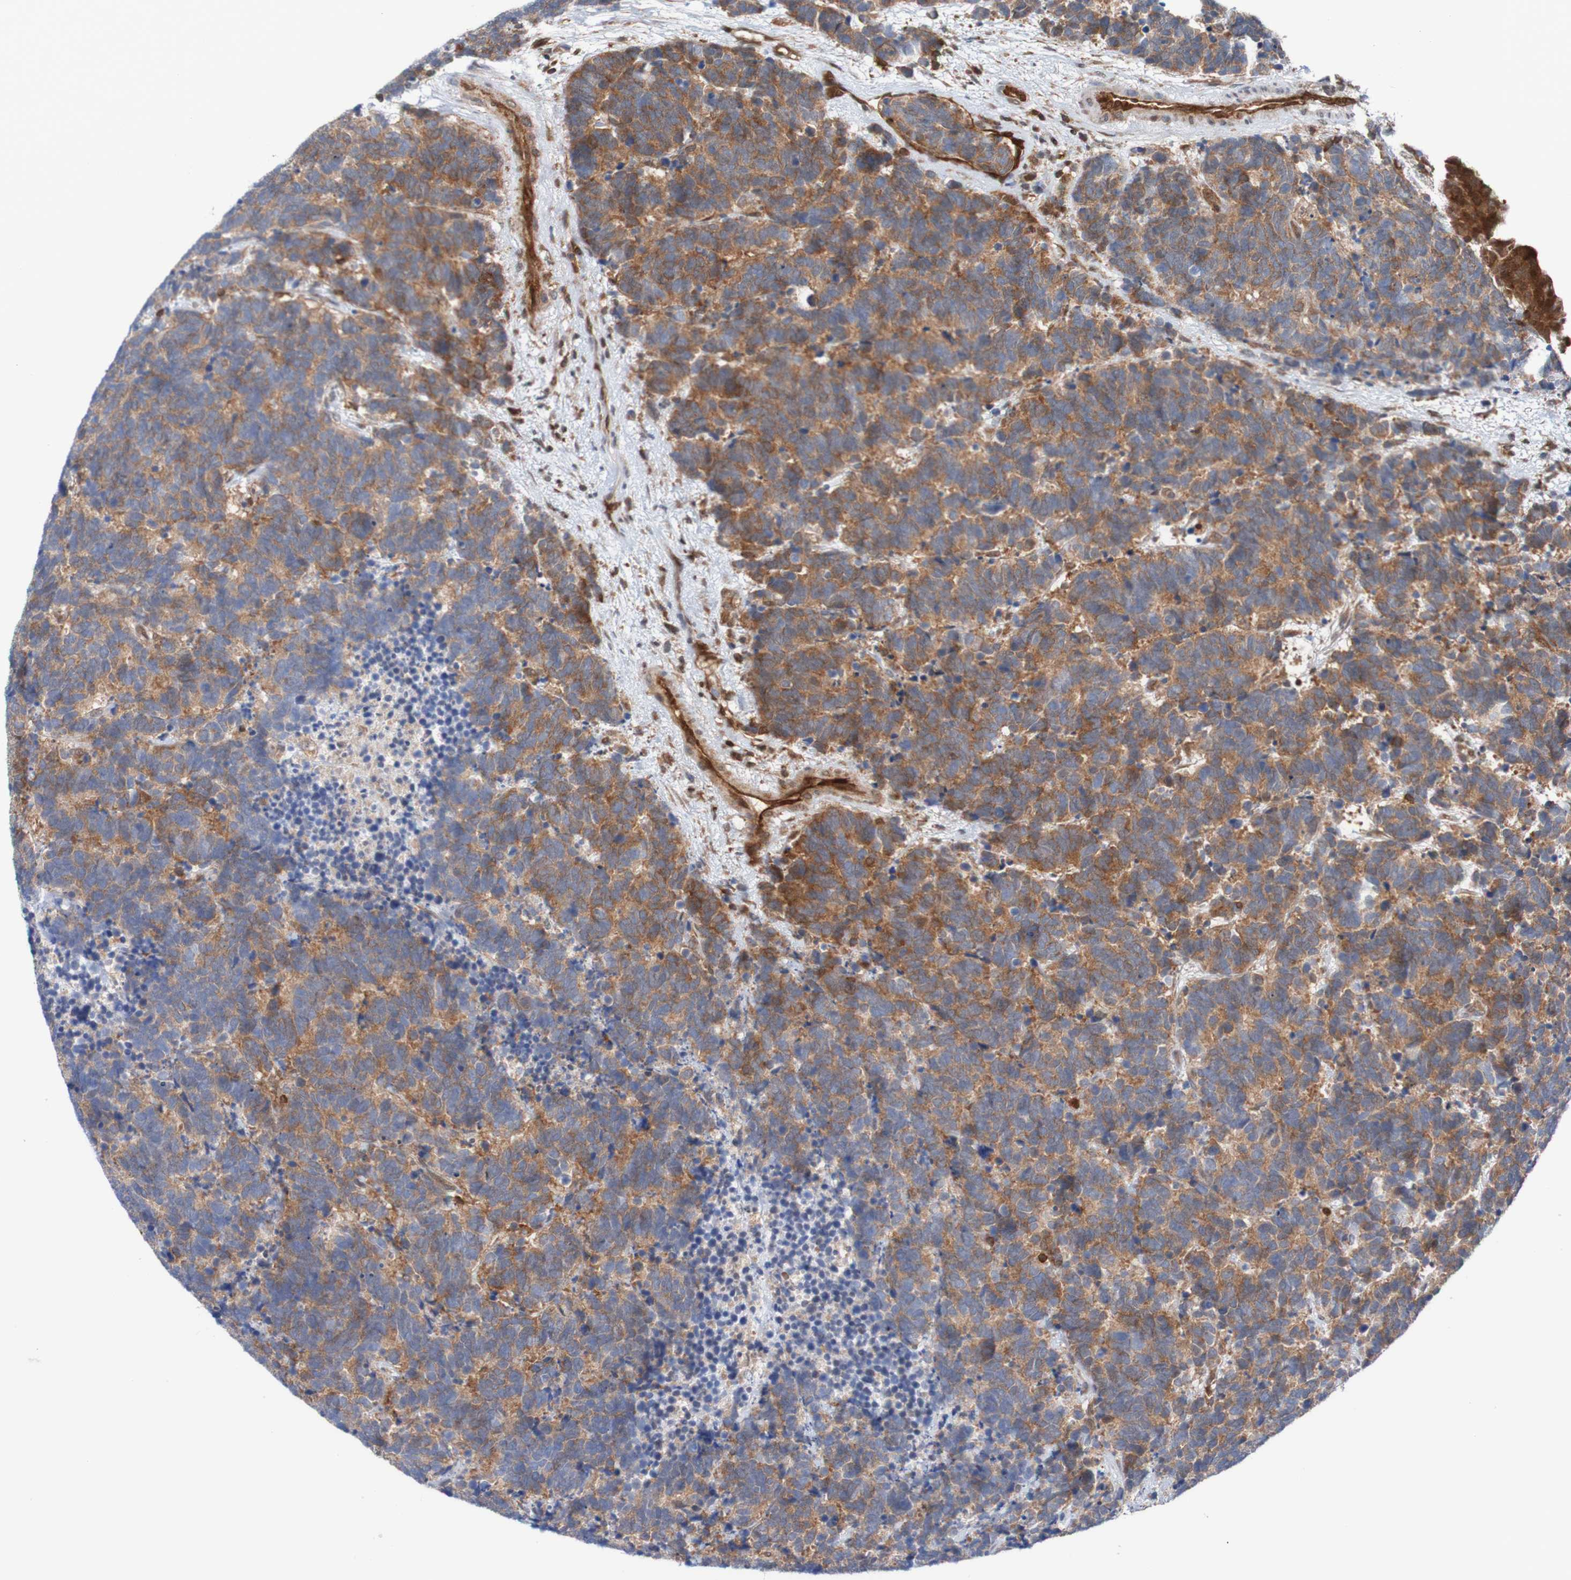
{"staining": {"intensity": "moderate", "quantity": "25%-75%", "location": "cytoplasmic/membranous"}, "tissue": "carcinoid", "cell_type": "Tumor cells", "image_type": "cancer", "snomed": [{"axis": "morphology", "description": "Carcinoma, NOS"}, {"axis": "morphology", "description": "Carcinoid, malignant, NOS"}, {"axis": "topography", "description": "Urinary bladder"}], "caption": "A brown stain highlights moderate cytoplasmic/membranous staining of a protein in human carcinoid tumor cells.", "gene": "RIGI", "patient": {"sex": "male", "age": 57}}